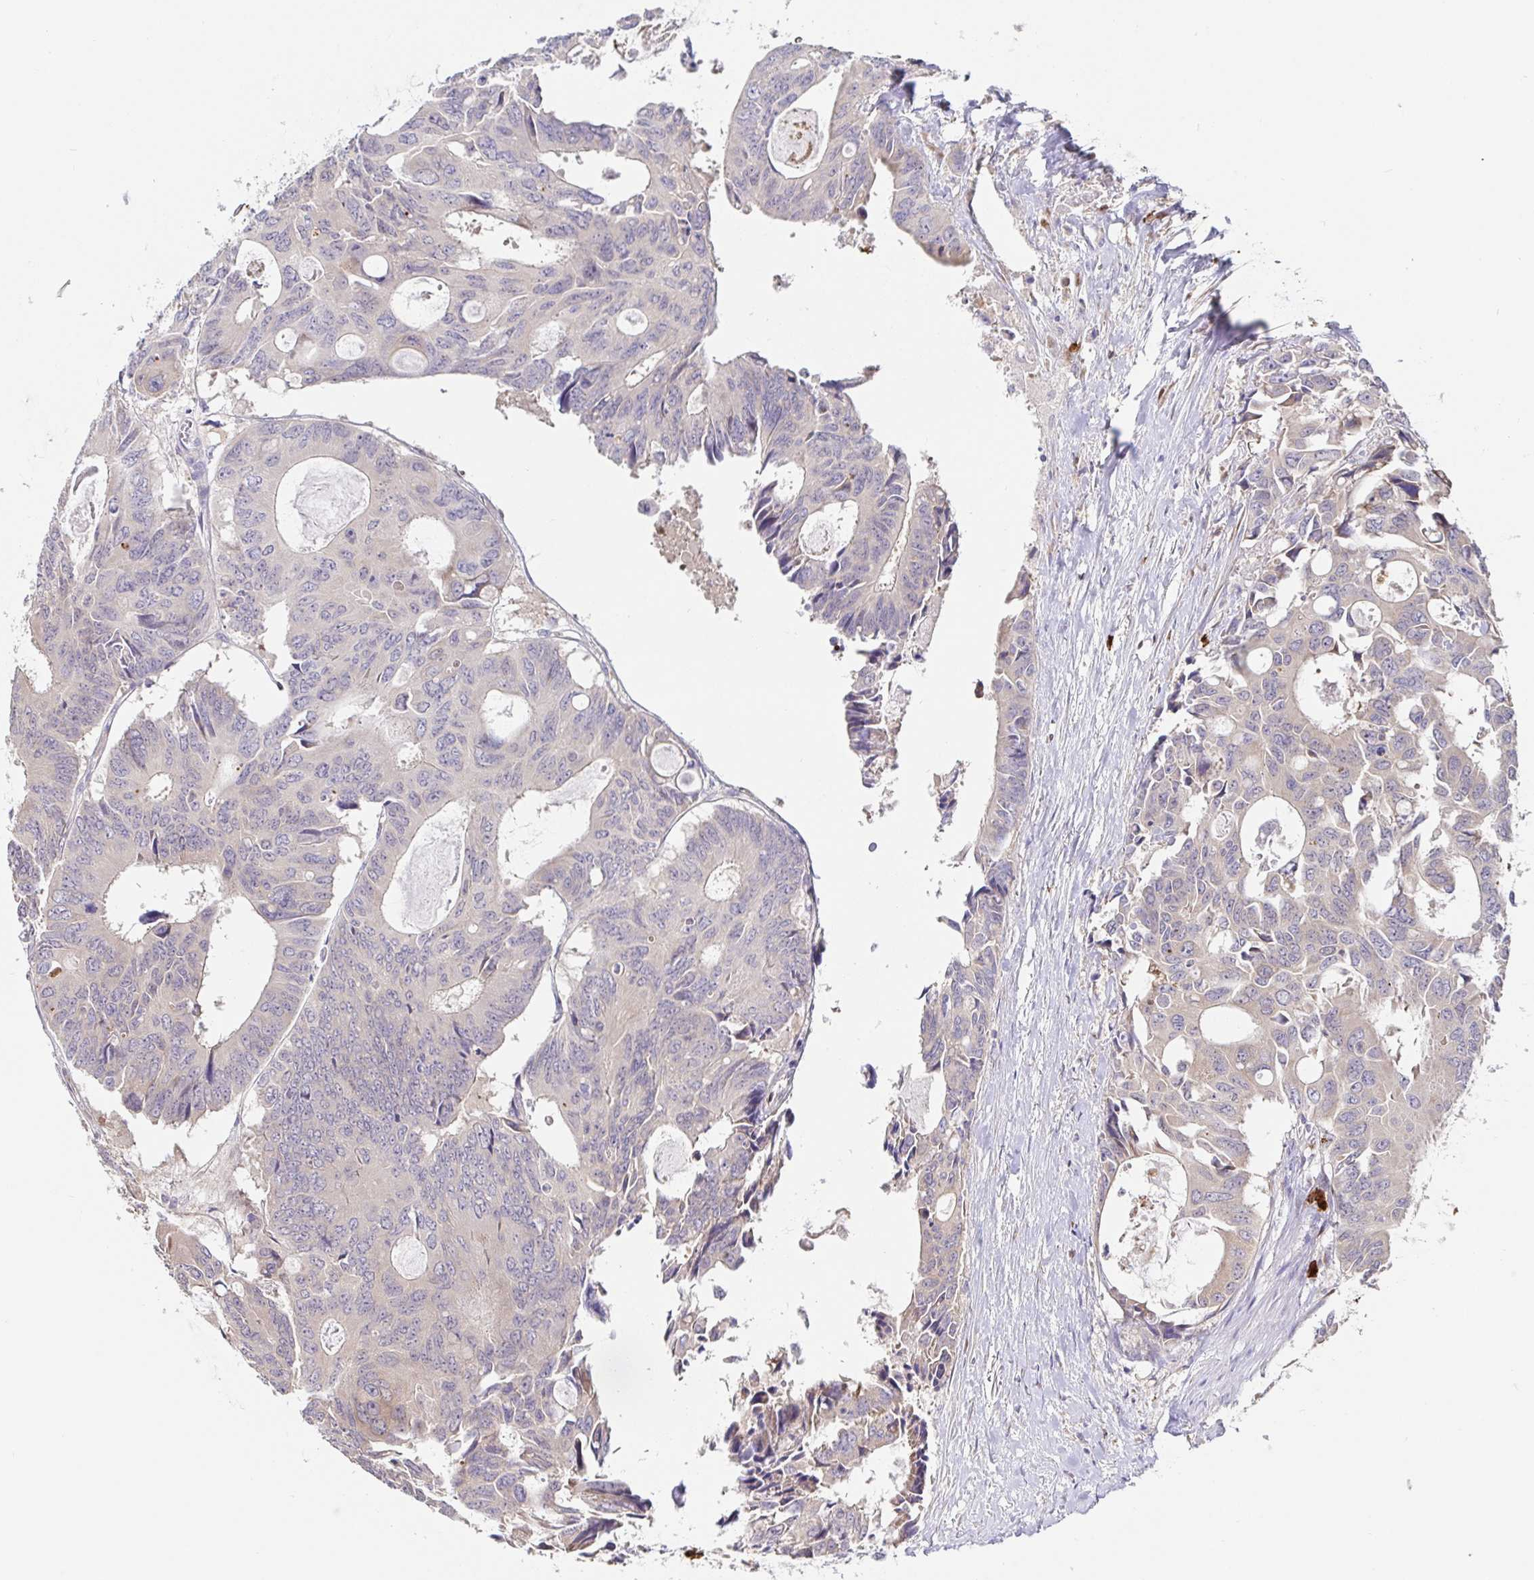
{"staining": {"intensity": "negative", "quantity": "none", "location": "none"}, "tissue": "colorectal cancer", "cell_type": "Tumor cells", "image_type": "cancer", "snomed": [{"axis": "morphology", "description": "Adenocarcinoma, NOS"}, {"axis": "topography", "description": "Rectum"}], "caption": "Immunohistochemistry photomicrograph of human colorectal adenocarcinoma stained for a protein (brown), which reveals no staining in tumor cells.", "gene": "PDPK1", "patient": {"sex": "male", "age": 76}}